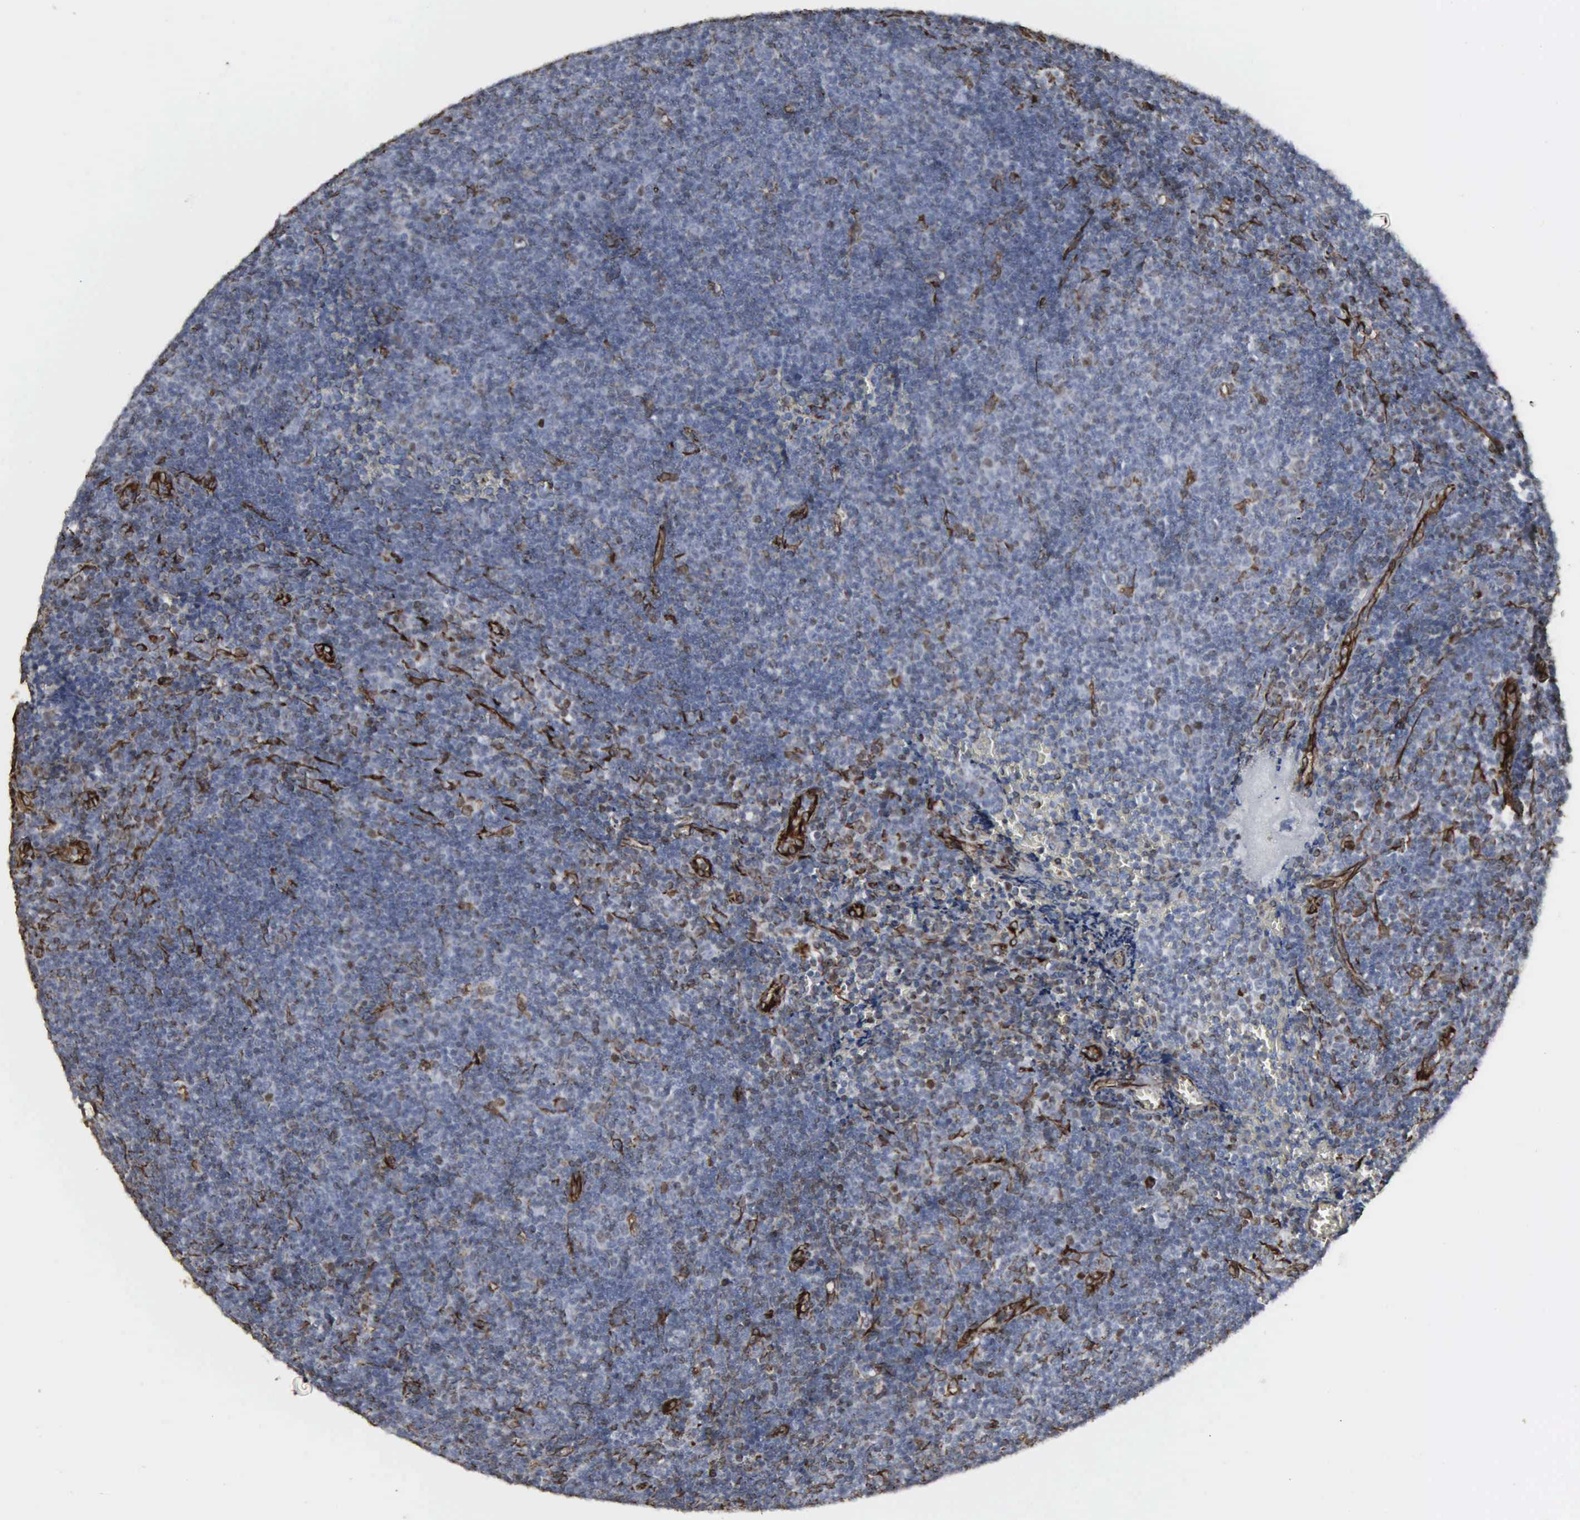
{"staining": {"intensity": "weak", "quantity": "<25%", "location": "nuclear"}, "tissue": "lymphoma", "cell_type": "Tumor cells", "image_type": "cancer", "snomed": [{"axis": "morphology", "description": "Malignant lymphoma, non-Hodgkin's type, Low grade"}, {"axis": "topography", "description": "Lymph node"}], "caption": "DAB (3,3'-diaminobenzidine) immunohistochemical staining of human lymphoma demonstrates no significant staining in tumor cells.", "gene": "CCNE1", "patient": {"sex": "male", "age": 49}}